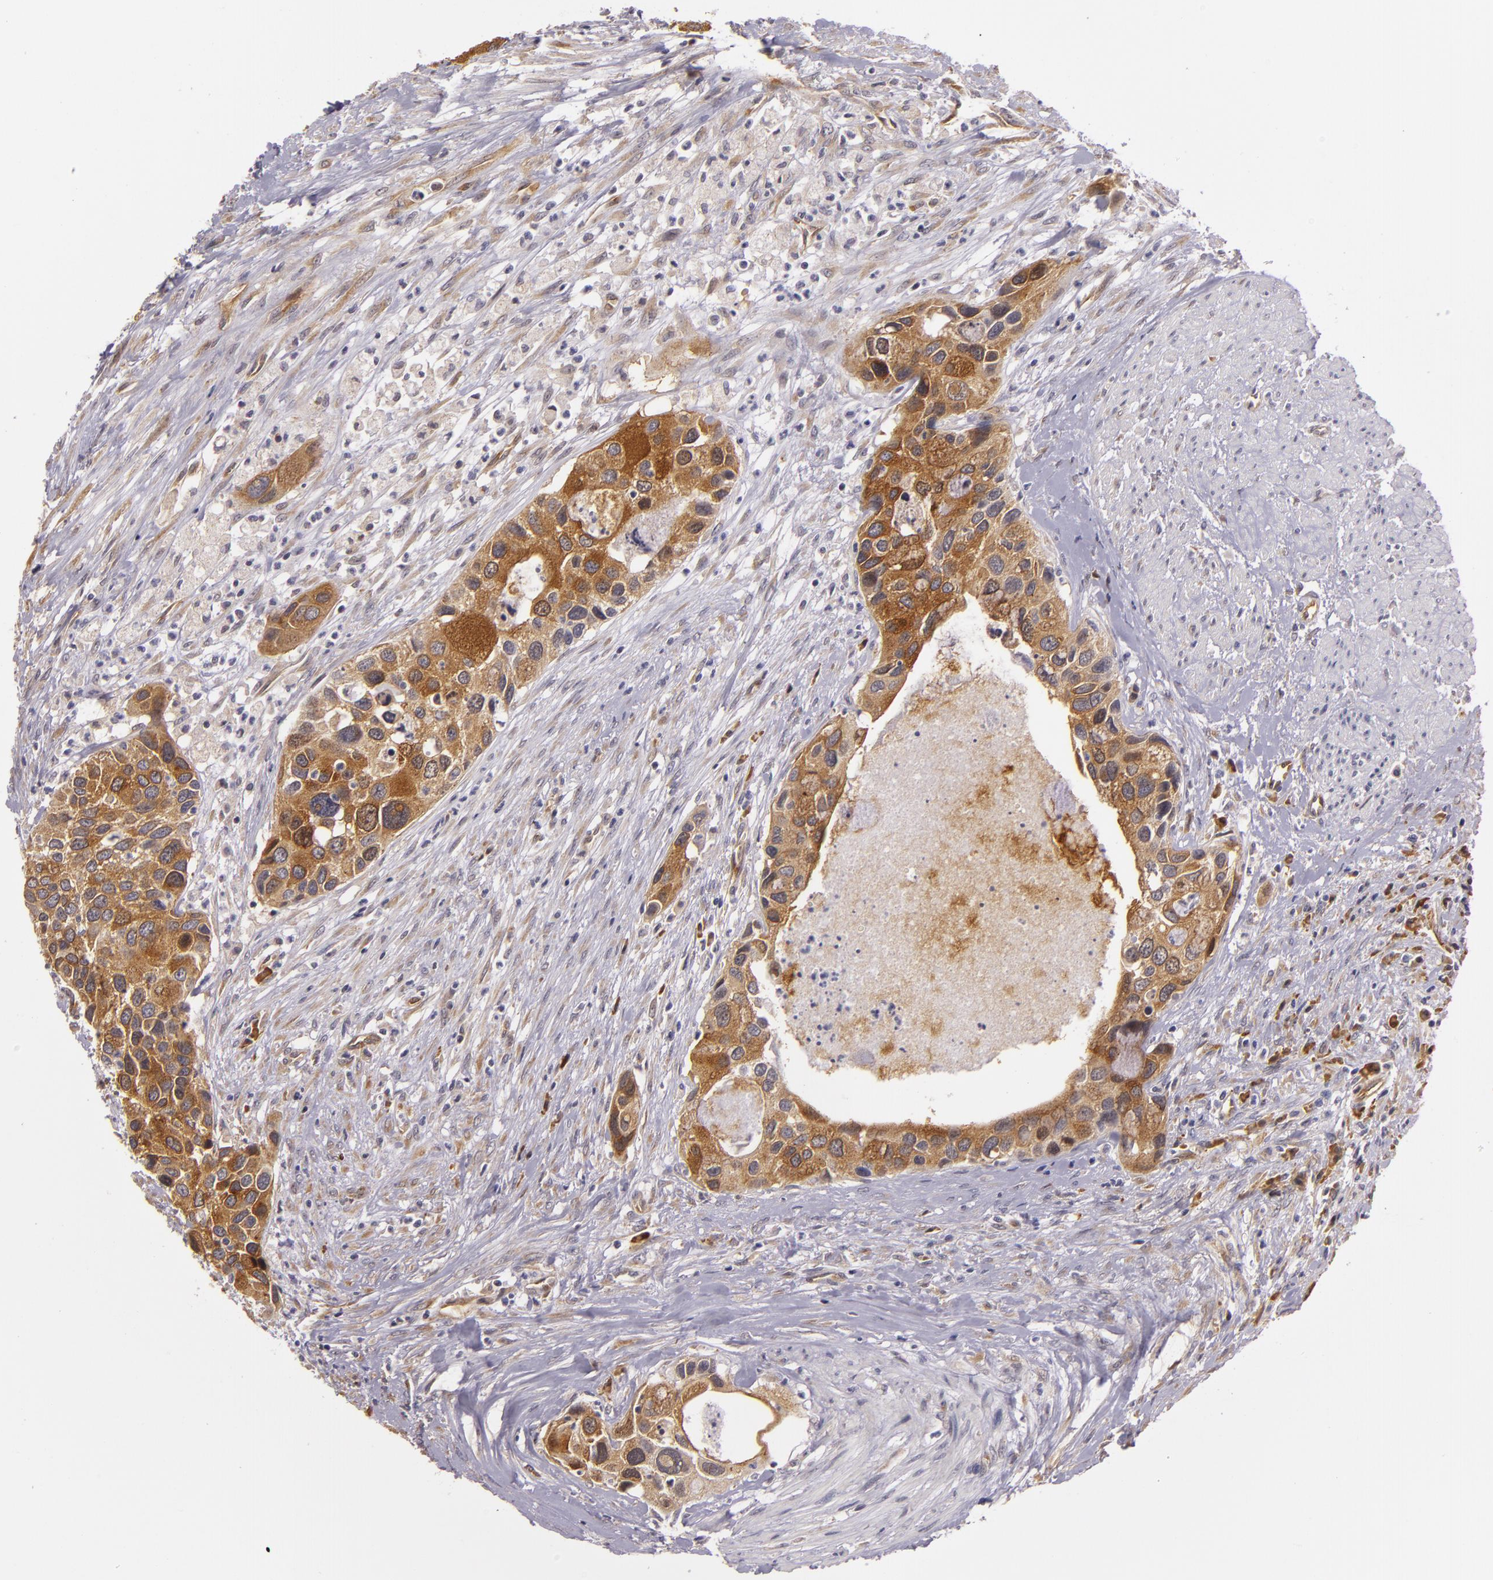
{"staining": {"intensity": "moderate", "quantity": ">75%", "location": "cytoplasmic/membranous"}, "tissue": "urothelial cancer", "cell_type": "Tumor cells", "image_type": "cancer", "snomed": [{"axis": "morphology", "description": "Urothelial carcinoma, High grade"}, {"axis": "topography", "description": "Urinary bladder"}], "caption": "Moderate cytoplasmic/membranous protein expression is seen in approximately >75% of tumor cells in high-grade urothelial carcinoma.", "gene": "SYTL4", "patient": {"sex": "male", "age": 66}}